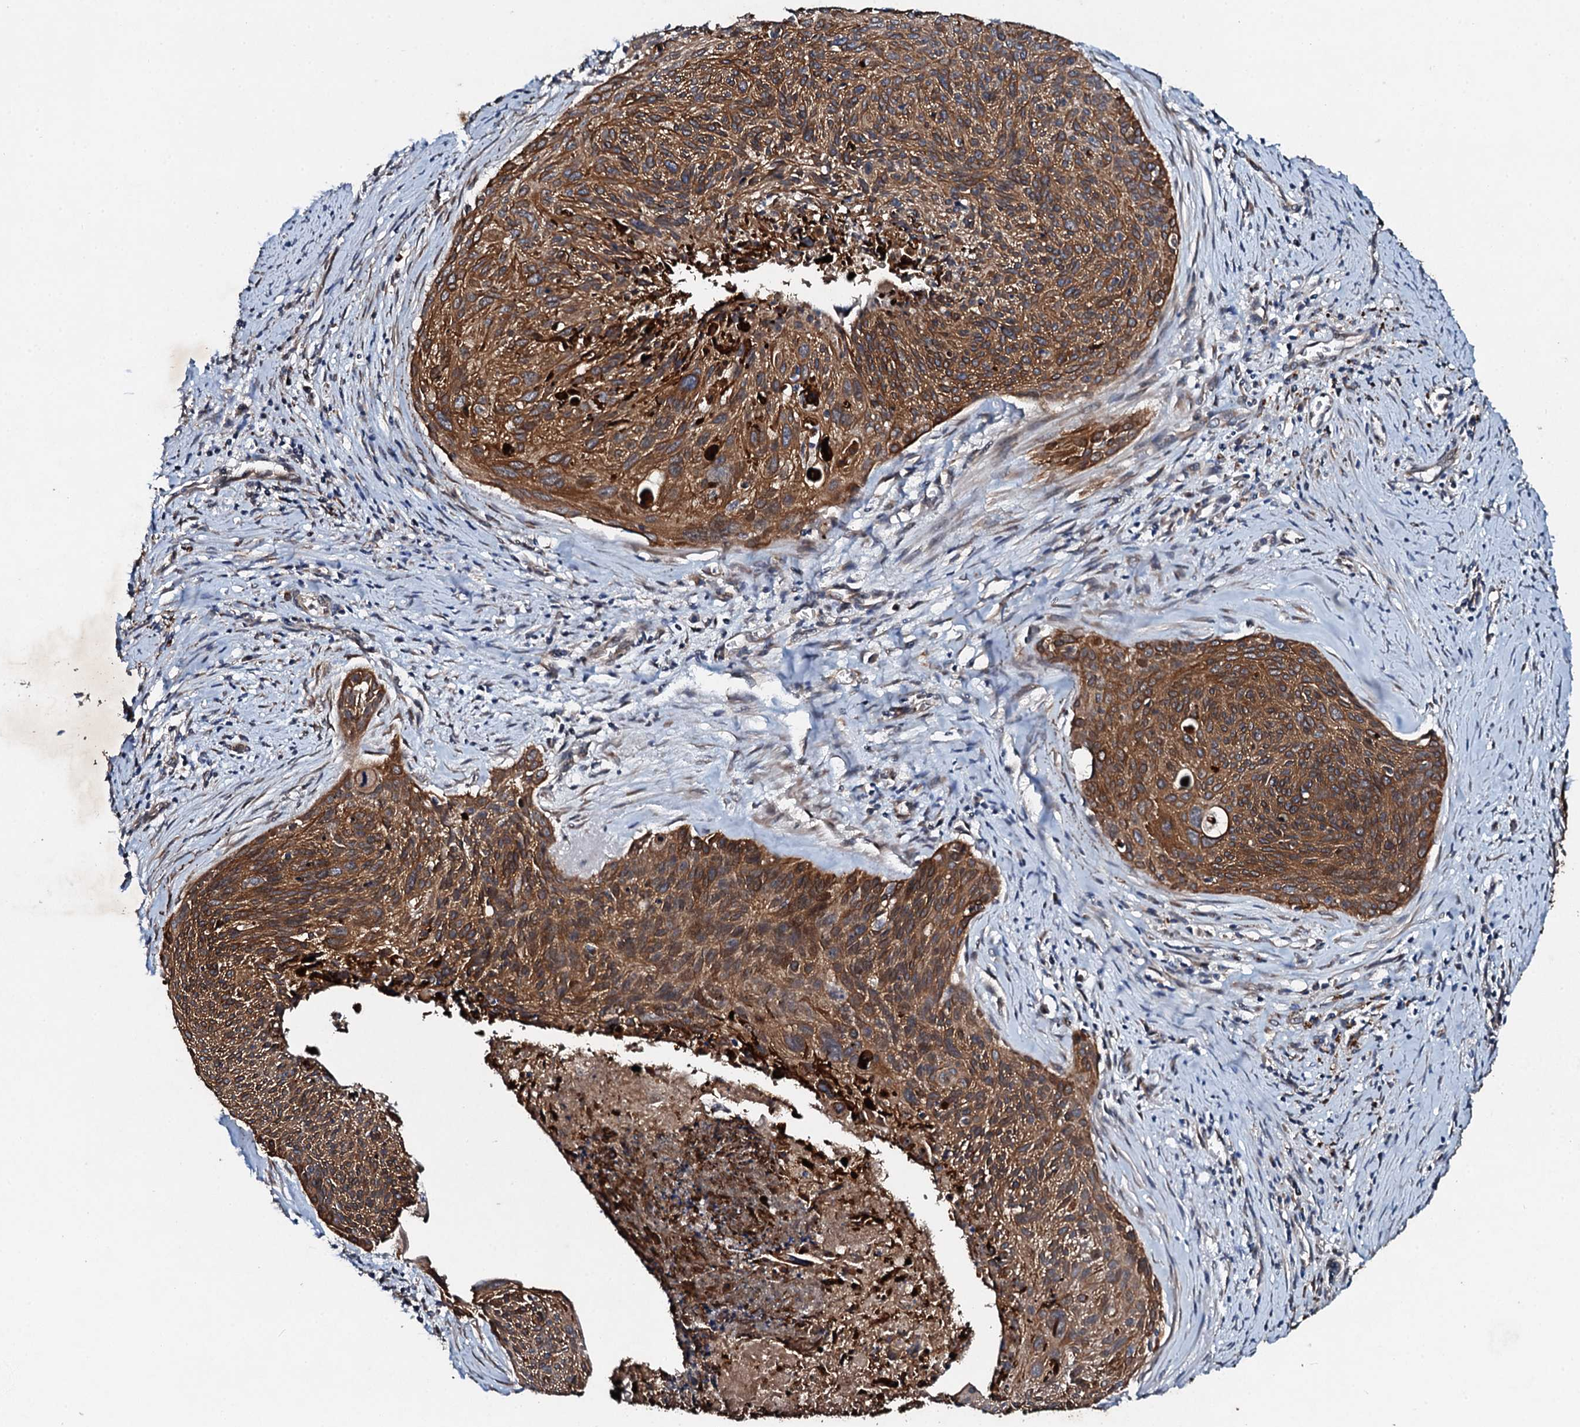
{"staining": {"intensity": "moderate", "quantity": ">75%", "location": "cytoplasmic/membranous,nuclear"}, "tissue": "cervical cancer", "cell_type": "Tumor cells", "image_type": "cancer", "snomed": [{"axis": "morphology", "description": "Squamous cell carcinoma, NOS"}, {"axis": "topography", "description": "Cervix"}], "caption": "A brown stain shows moderate cytoplasmic/membranous and nuclear positivity of a protein in human cervical cancer (squamous cell carcinoma) tumor cells. Immunohistochemistry (ihc) stains the protein in brown and the nuclei are stained blue.", "gene": "ADAMTS10", "patient": {"sex": "female", "age": 55}}